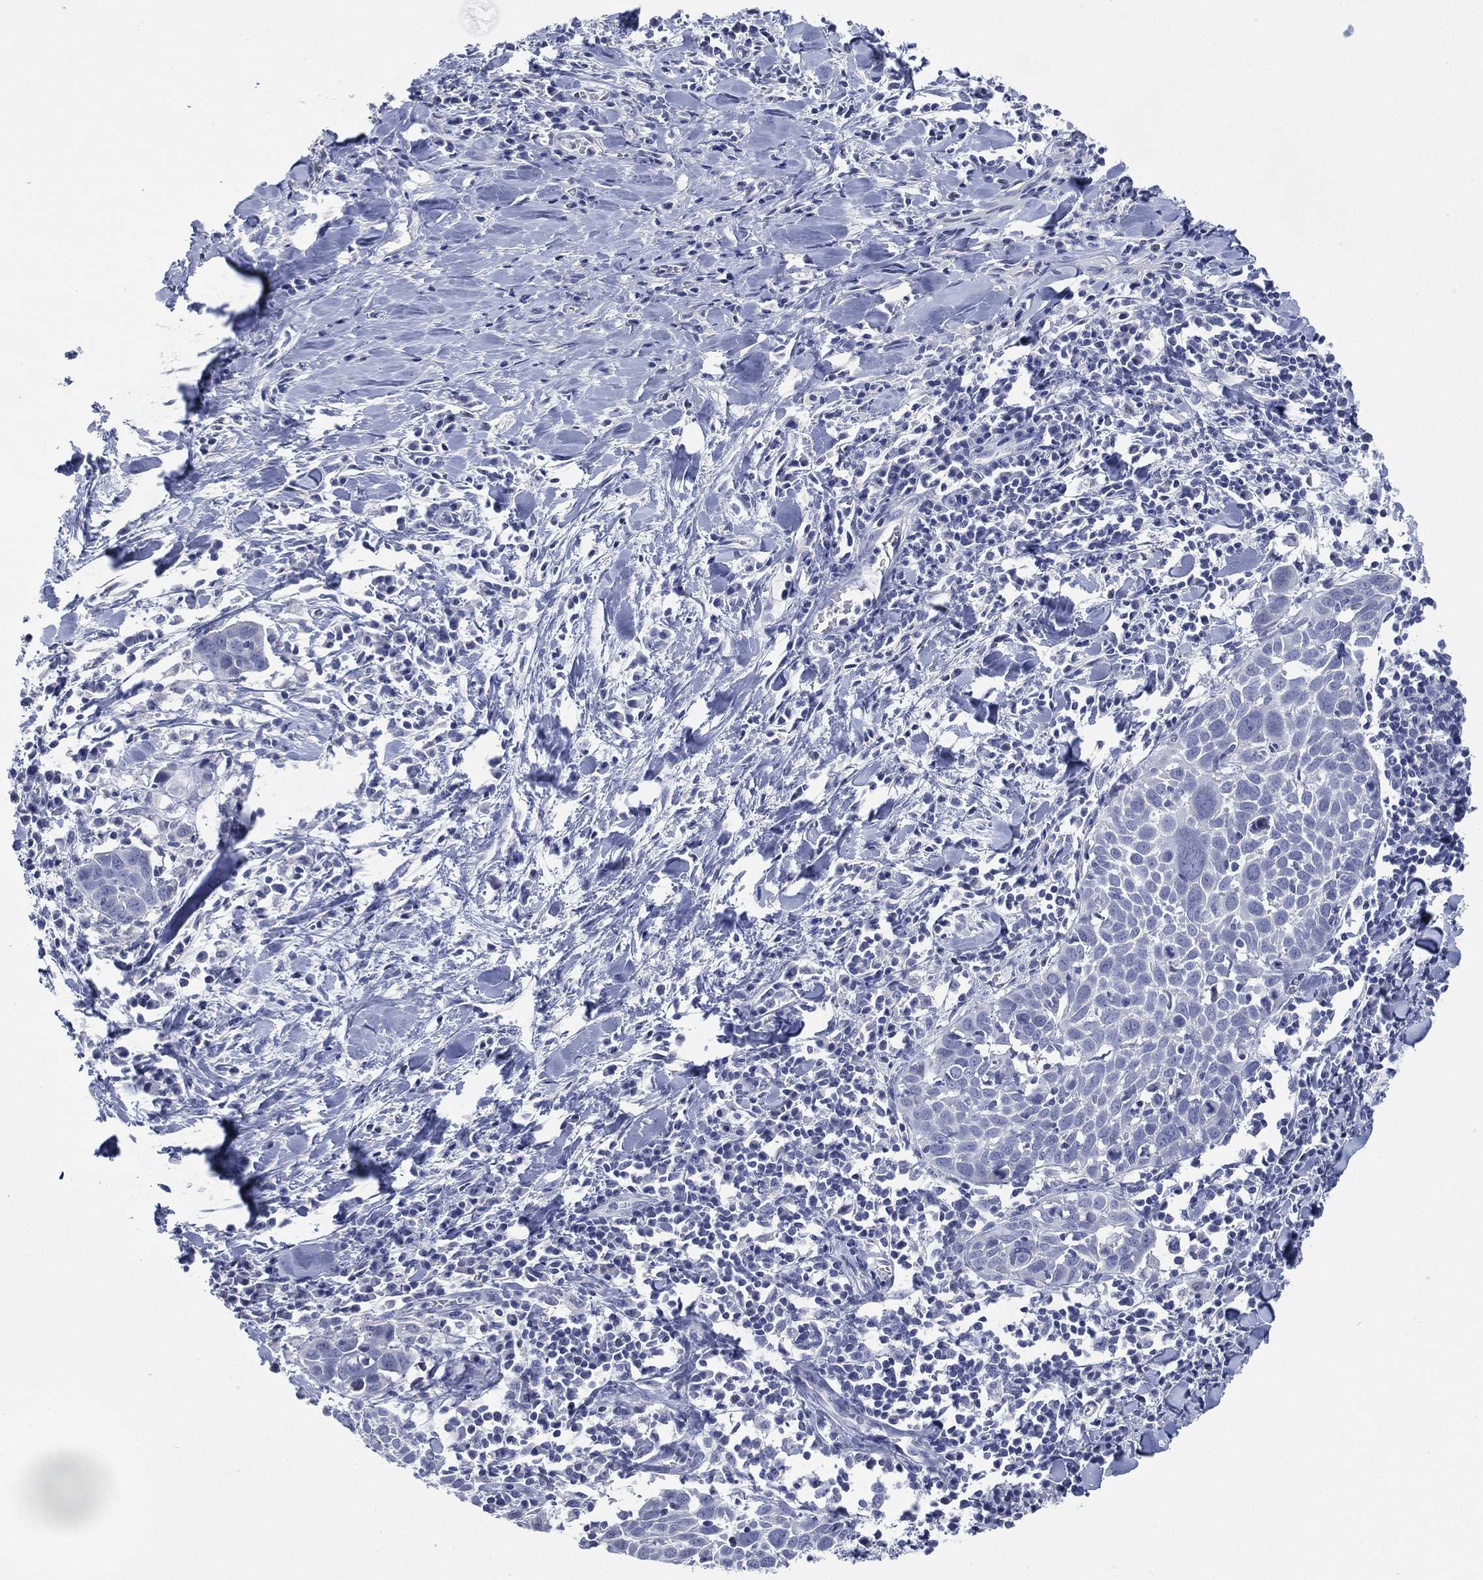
{"staining": {"intensity": "negative", "quantity": "none", "location": "none"}, "tissue": "lung cancer", "cell_type": "Tumor cells", "image_type": "cancer", "snomed": [{"axis": "morphology", "description": "Squamous cell carcinoma, NOS"}, {"axis": "topography", "description": "Lung"}], "caption": "This is a micrograph of IHC staining of lung cancer (squamous cell carcinoma), which shows no positivity in tumor cells.", "gene": "TMEM247", "patient": {"sex": "male", "age": 57}}